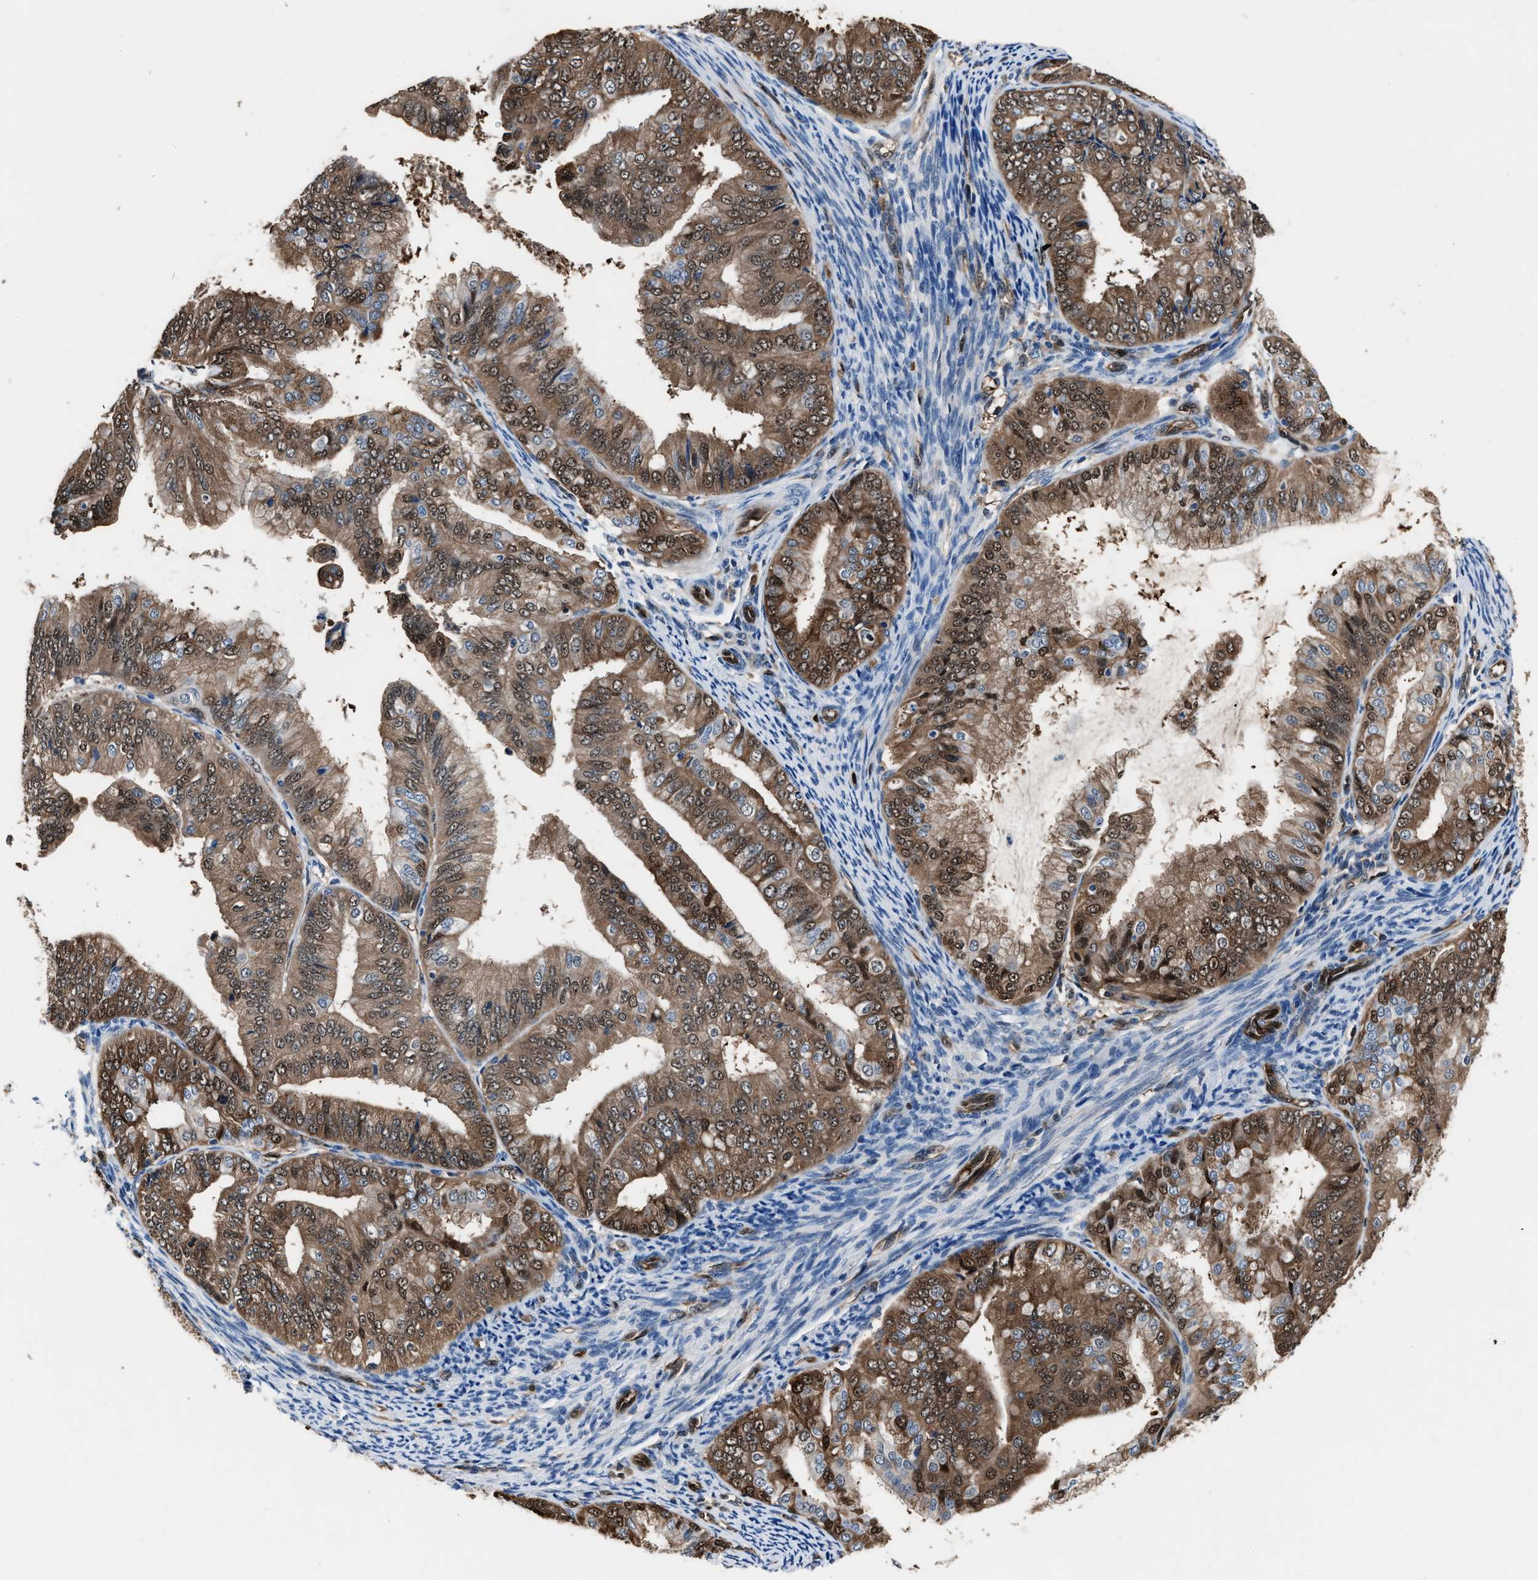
{"staining": {"intensity": "strong", "quantity": "25%-75%", "location": "cytoplasmic/membranous,nuclear"}, "tissue": "endometrial cancer", "cell_type": "Tumor cells", "image_type": "cancer", "snomed": [{"axis": "morphology", "description": "Adenocarcinoma, NOS"}, {"axis": "topography", "description": "Endometrium"}], "caption": "Endometrial cancer was stained to show a protein in brown. There is high levels of strong cytoplasmic/membranous and nuclear expression in about 25%-75% of tumor cells. (DAB IHC, brown staining for protein, blue staining for nuclei).", "gene": "PPA1", "patient": {"sex": "female", "age": 63}}